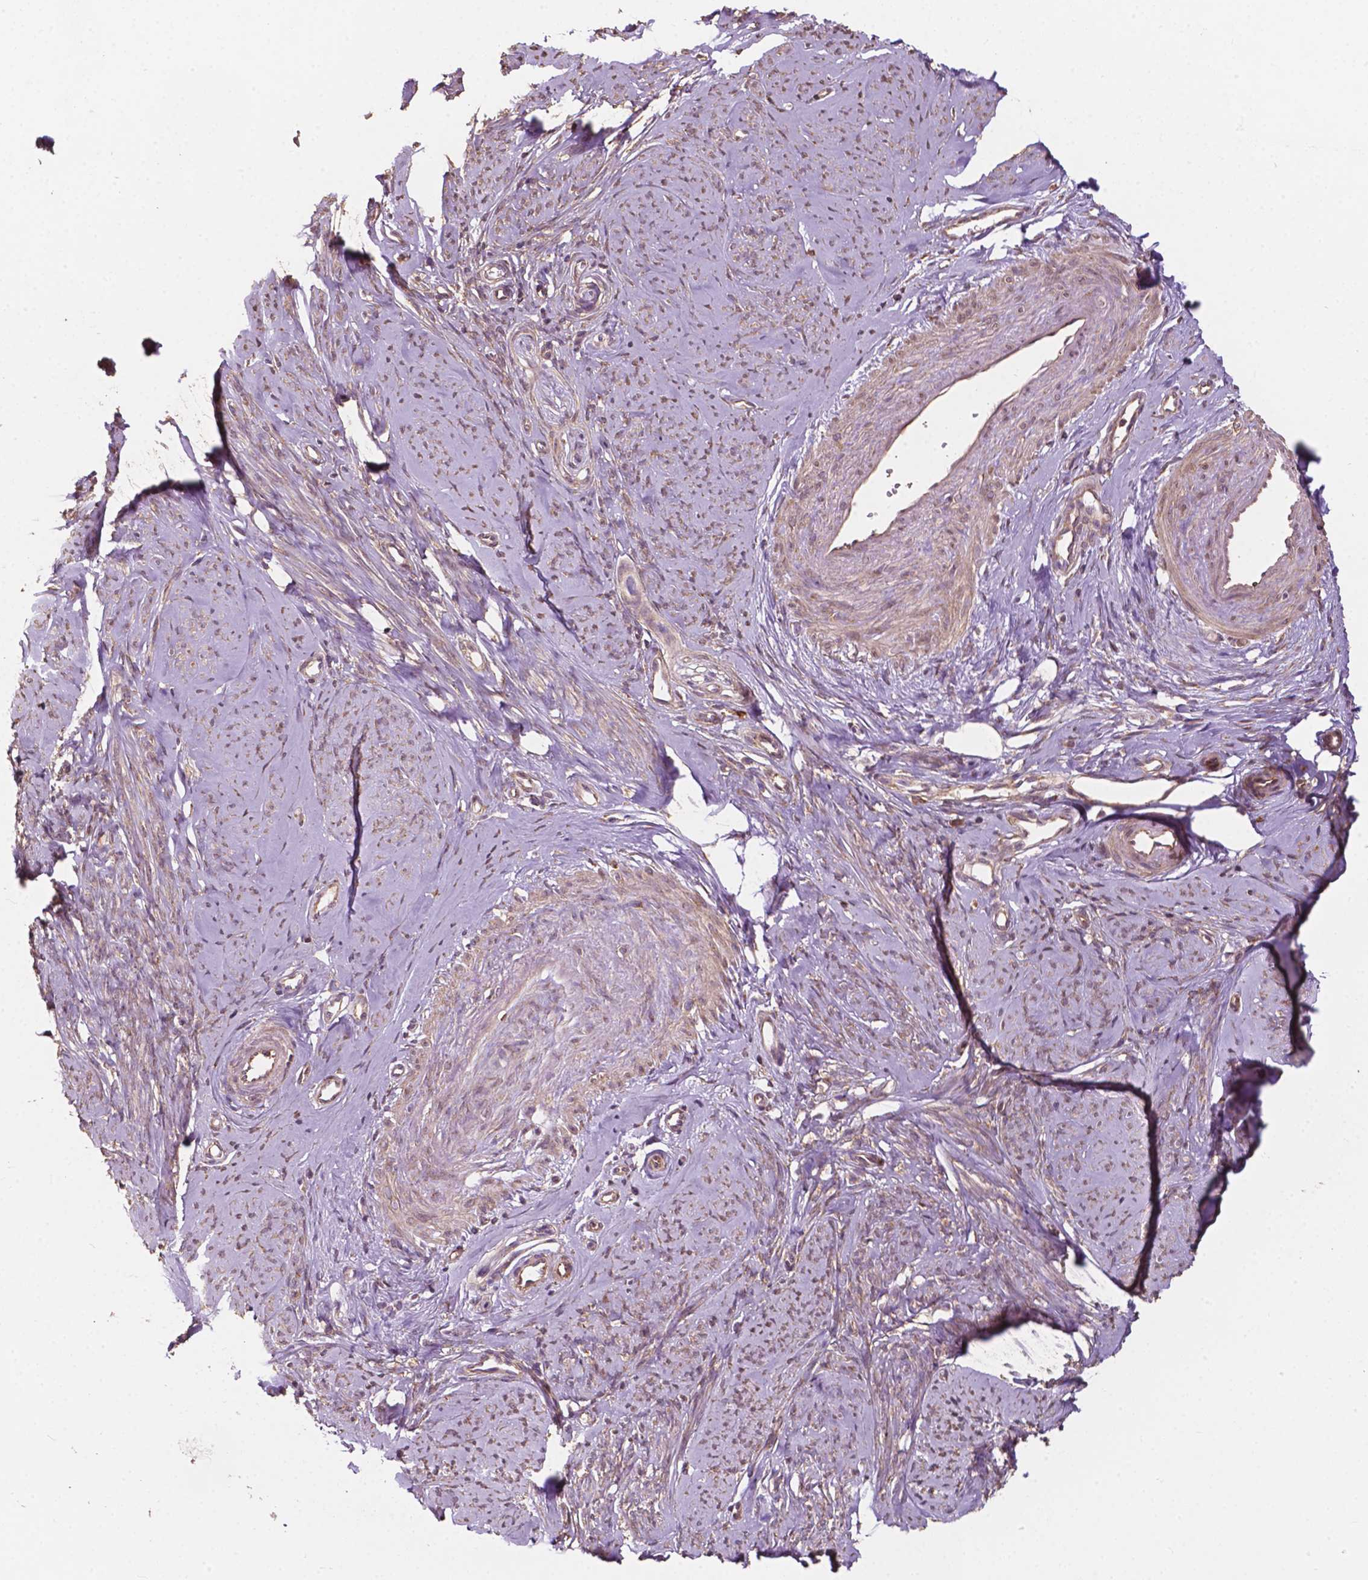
{"staining": {"intensity": "weak", "quantity": ">75%", "location": "cytoplasmic/membranous"}, "tissue": "smooth muscle", "cell_type": "Smooth muscle cells", "image_type": "normal", "snomed": [{"axis": "morphology", "description": "Normal tissue, NOS"}, {"axis": "topography", "description": "Smooth muscle"}], "caption": "Immunohistochemical staining of unremarkable smooth muscle demonstrates low levels of weak cytoplasmic/membranous positivity in approximately >75% of smooth muscle cells. The staining was performed using DAB (3,3'-diaminobenzidine) to visualize the protein expression in brown, while the nuclei were stained in blue with hematoxylin (Magnification: 20x).", "gene": "G3BP1", "patient": {"sex": "female", "age": 48}}